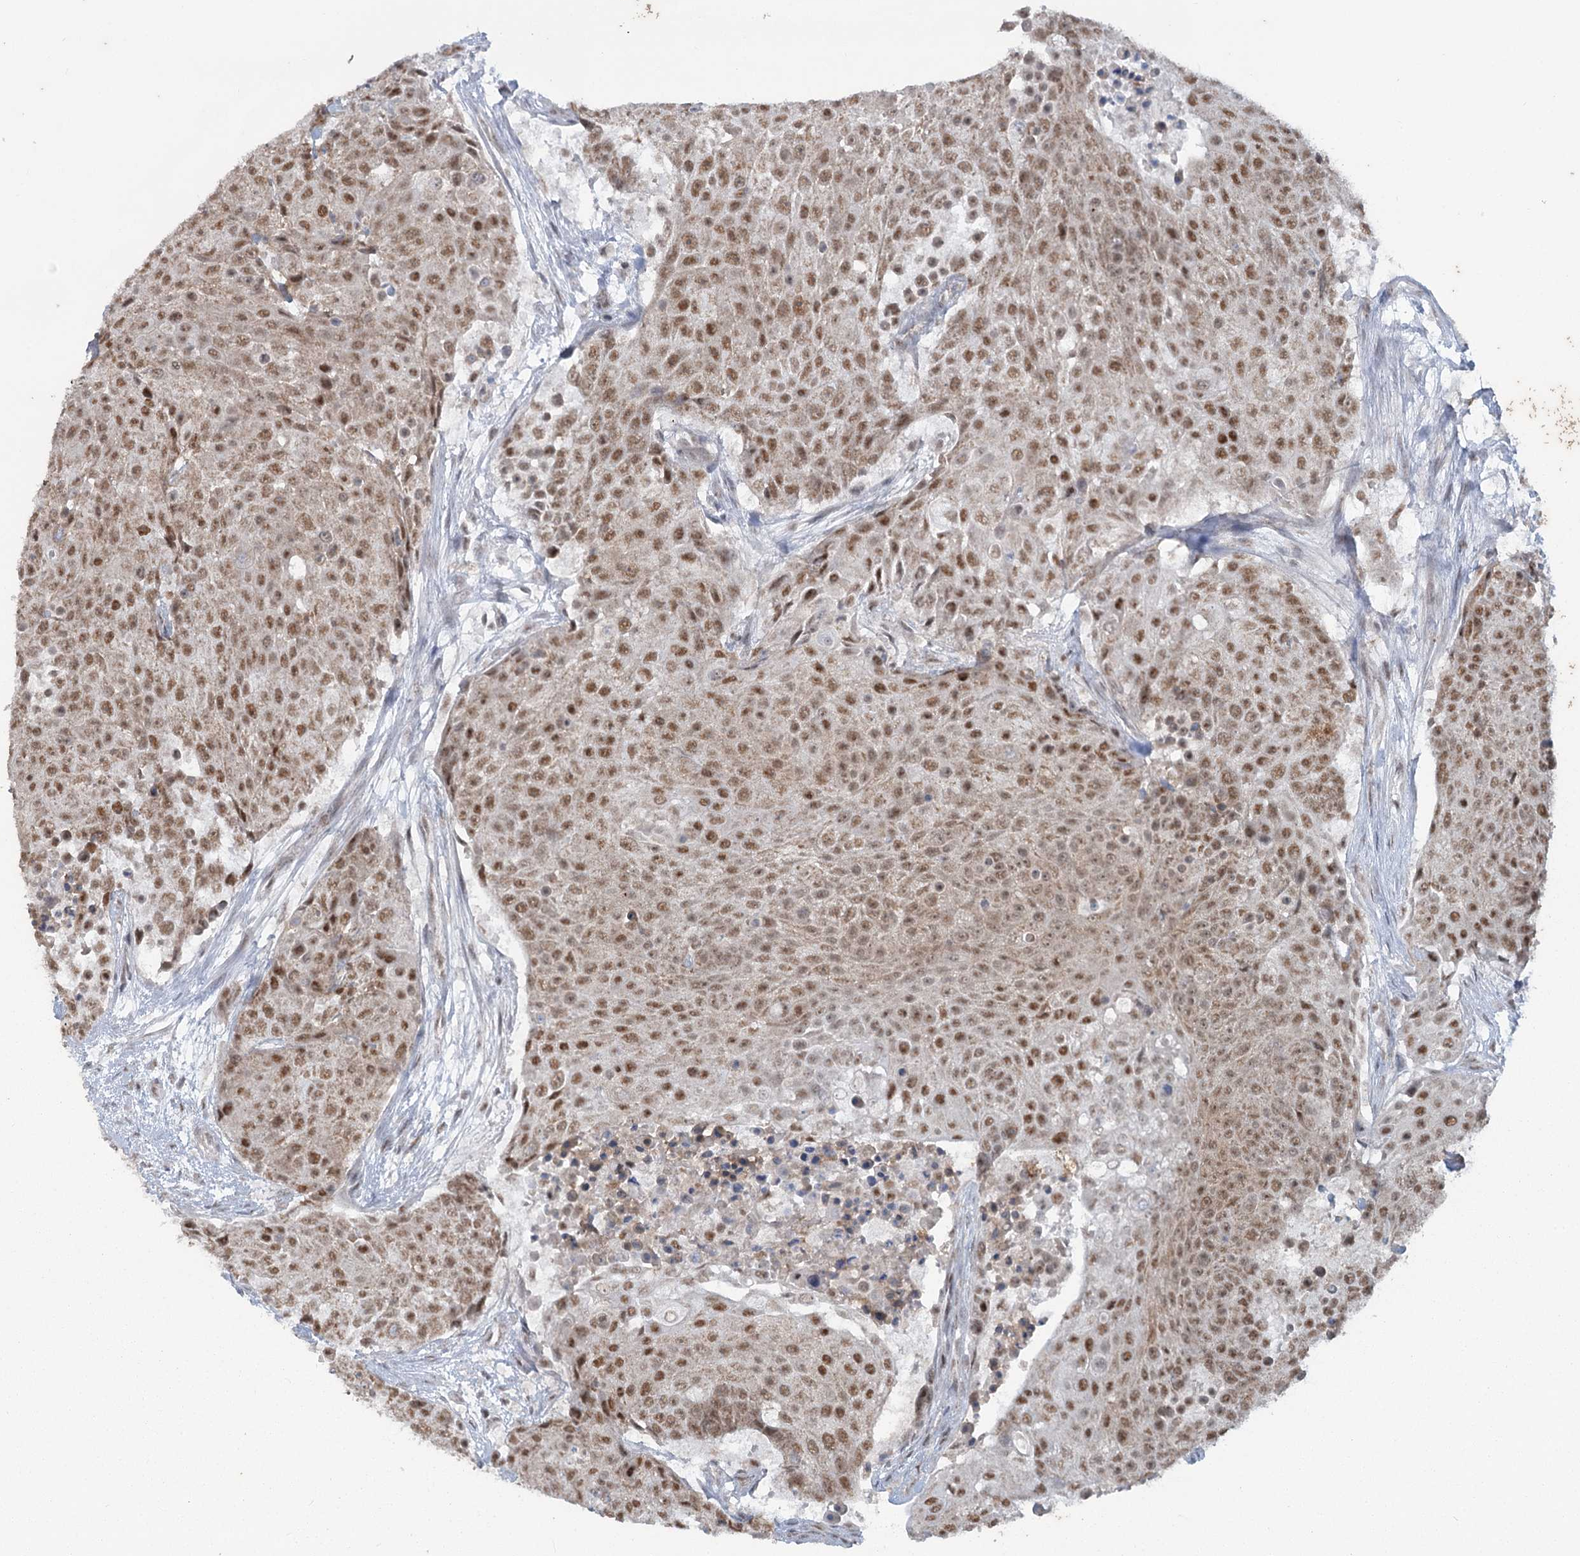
{"staining": {"intensity": "moderate", "quantity": ">75%", "location": "cytoplasmic/membranous,nuclear"}, "tissue": "urothelial cancer", "cell_type": "Tumor cells", "image_type": "cancer", "snomed": [{"axis": "morphology", "description": "Urothelial carcinoma, High grade"}, {"axis": "topography", "description": "Urinary bladder"}], "caption": "There is medium levels of moderate cytoplasmic/membranous and nuclear staining in tumor cells of urothelial carcinoma (high-grade), as demonstrated by immunohistochemical staining (brown color).", "gene": "MTG1", "patient": {"sex": "female", "age": 63}}